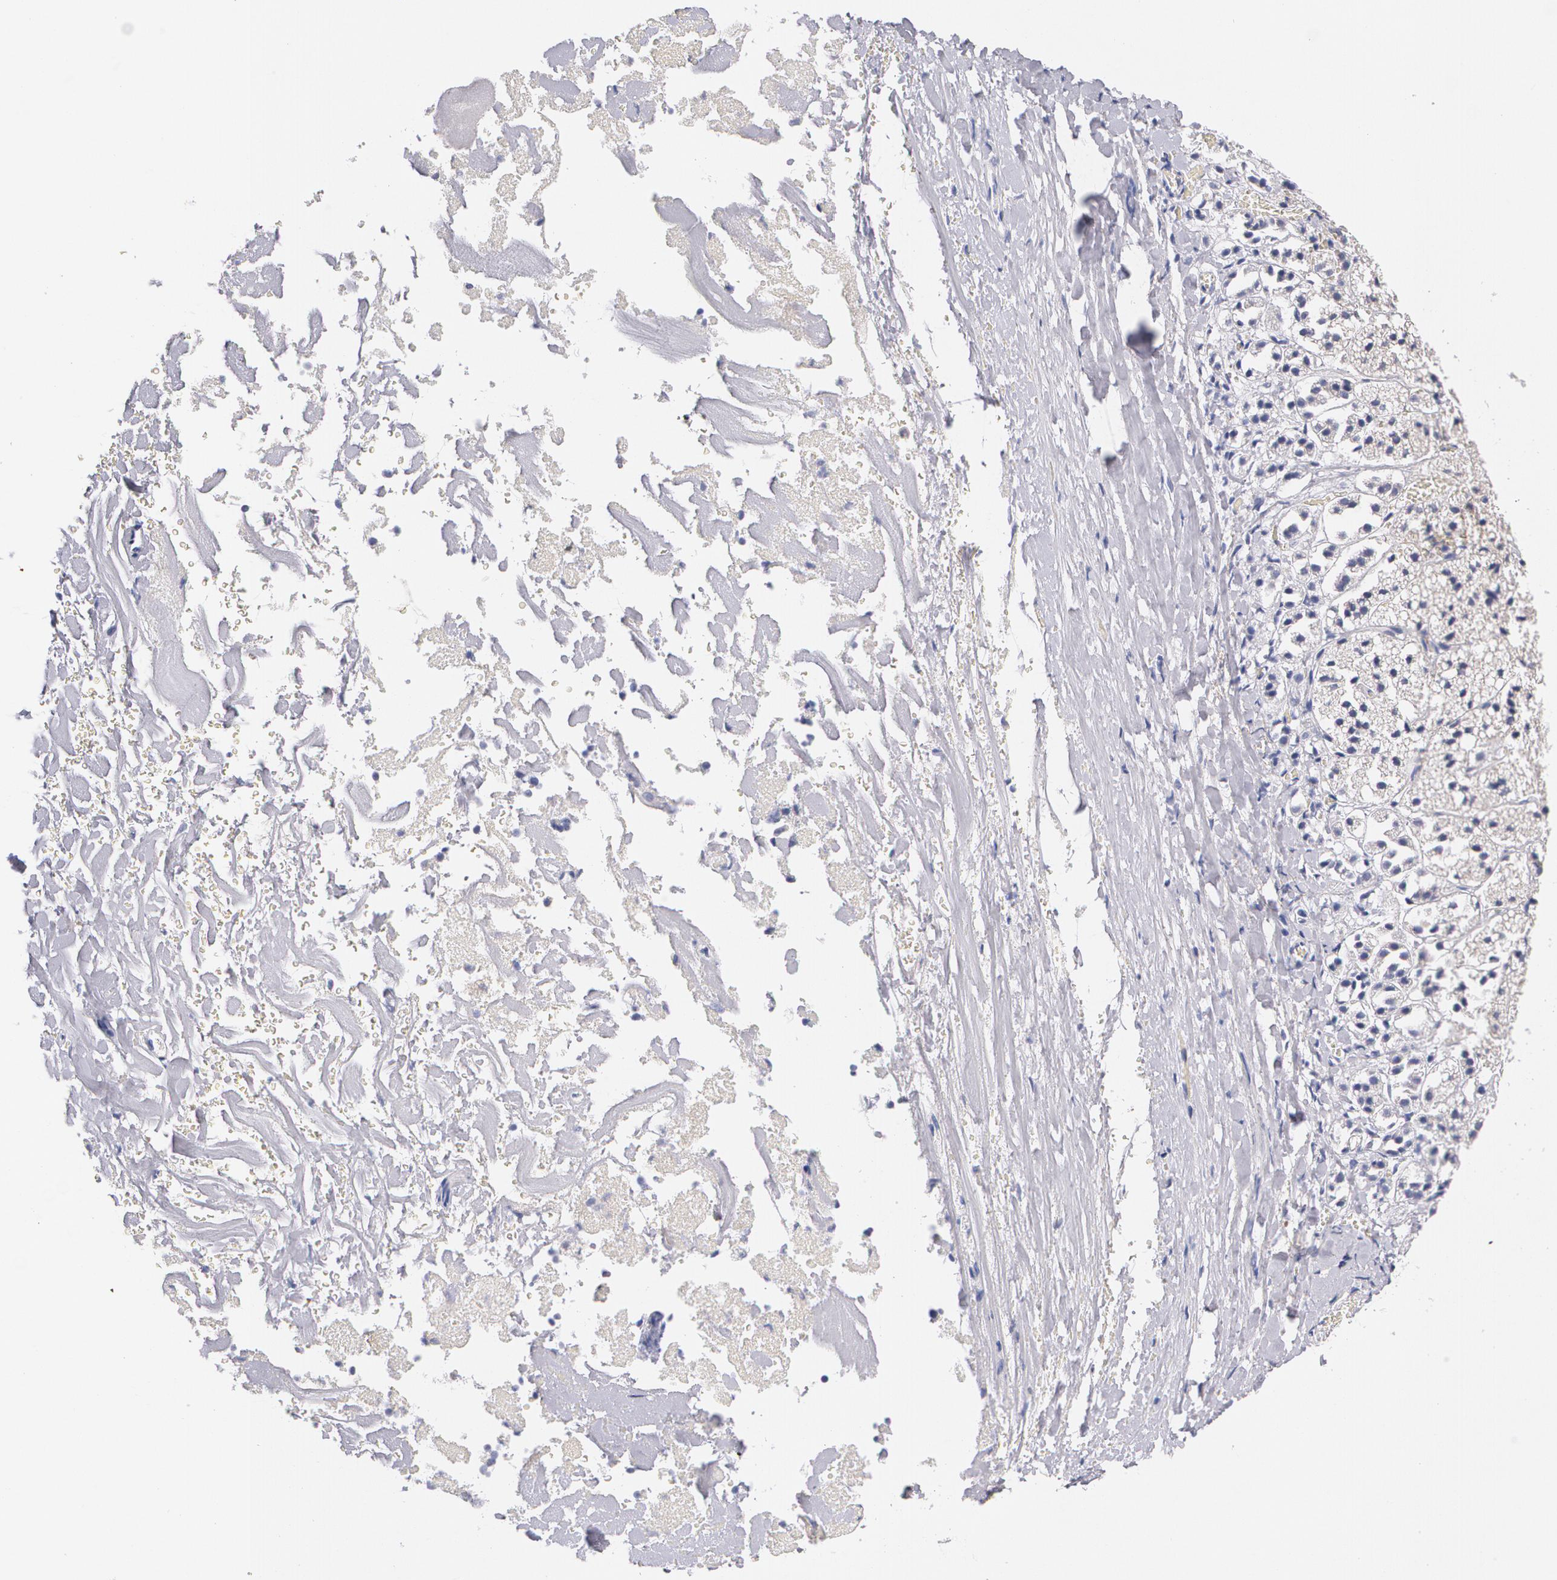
{"staining": {"intensity": "negative", "quantity": "none", "location": "none"}, "tissue": "adrenal gland", "cell_type": "Glandular cells", "image_type": "normal", "snomed": [{"axis": "morphology", "description": "Normal tissue, NOS"}, {"axis": "topography", "description": "Adrenal gland"}], "caption": "The immunohistochemistry (IHC) histopathology image has no significant expression in glandular cells of adrenal gland. (Immunohistochemistry (ihc), brightfield microscopy, high magnification).", "gene": "HMMR", "patient": {"sex": "female", "age": 44}}